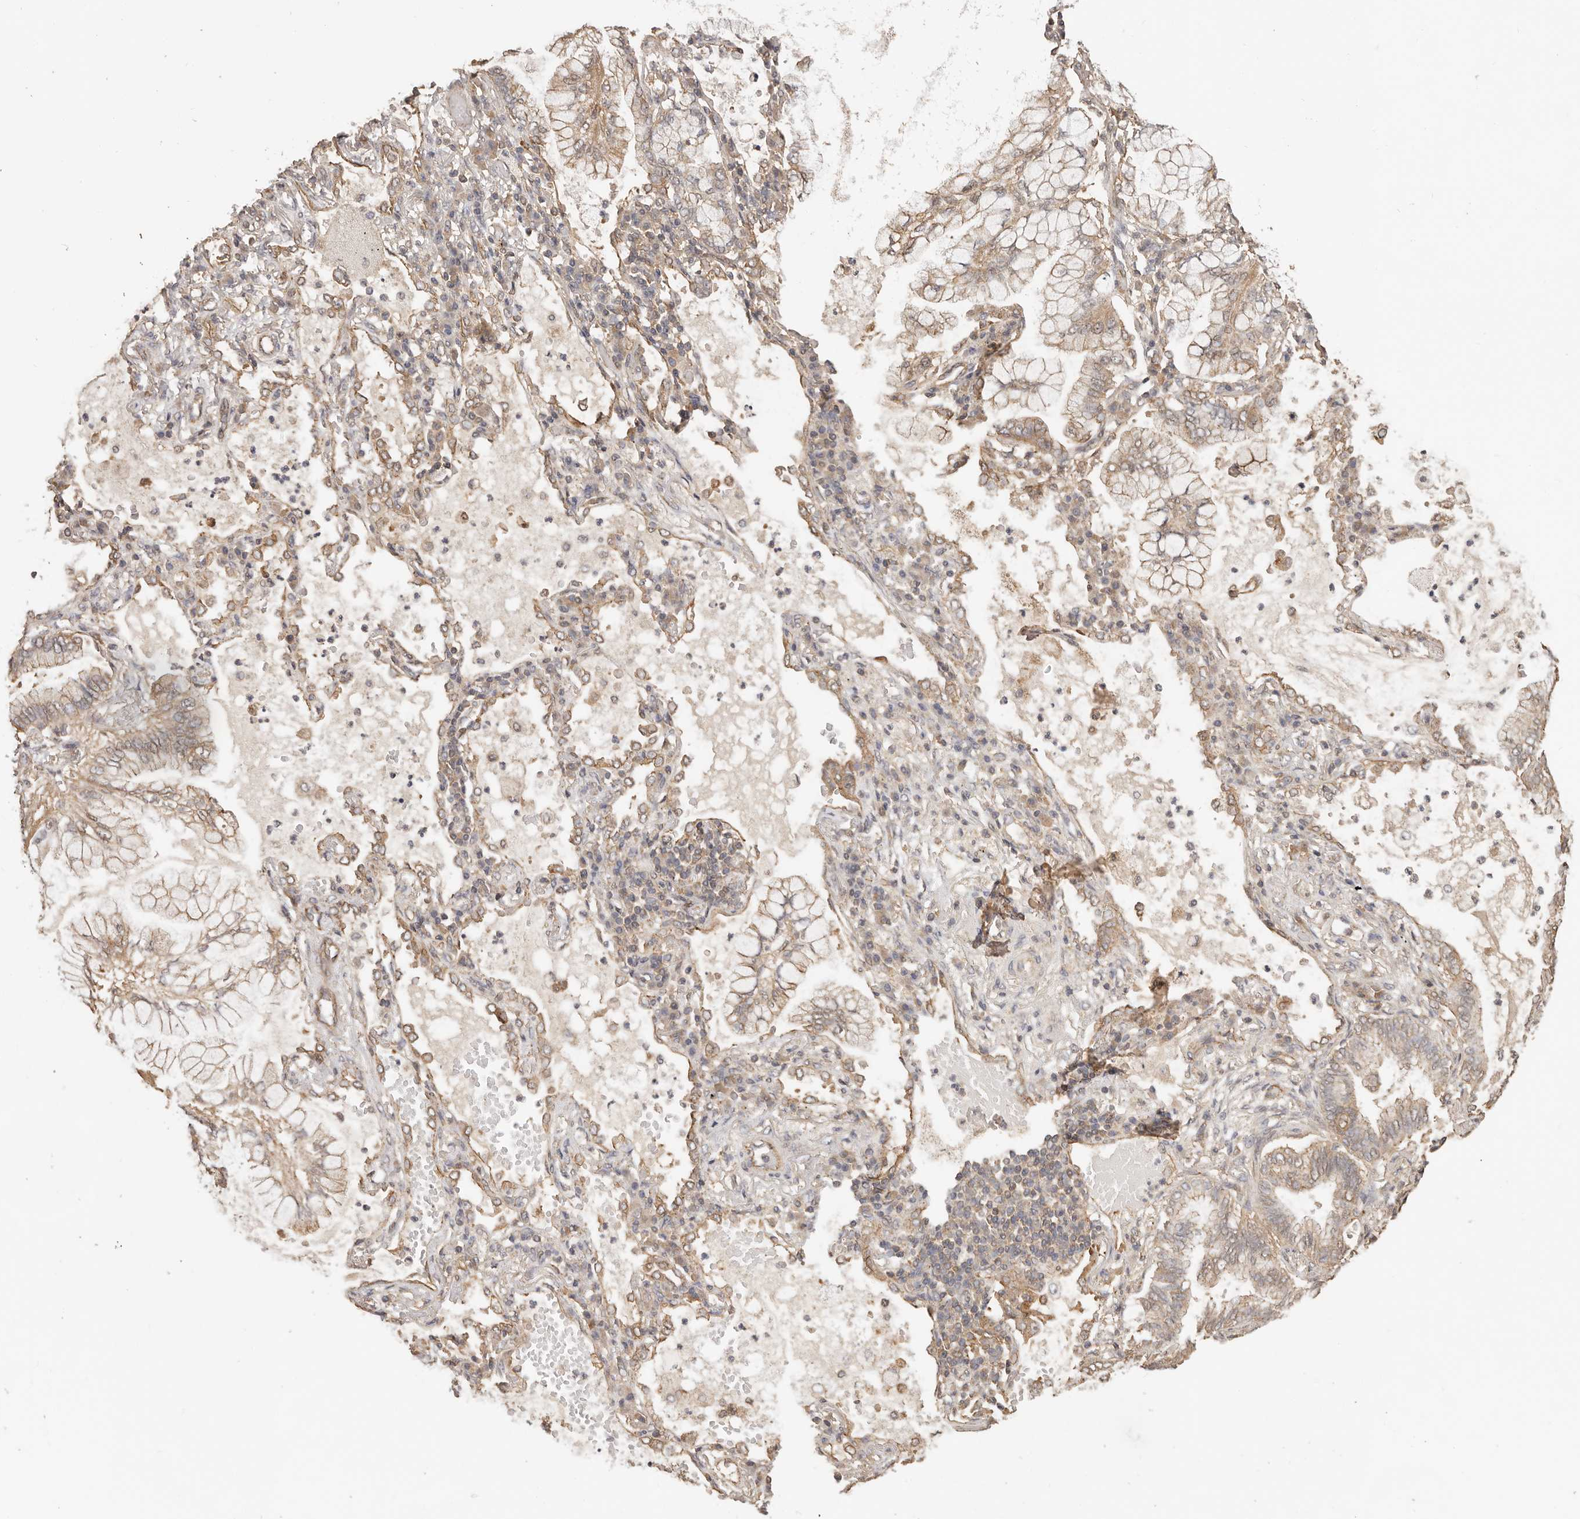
{"staining": {"intensity": "moderate", "quantity": ">75%", "location": "cytoplasmic/membranous"}, "tissue": "lung cancer", "cell_type": "Tumor cells", "image_type": "cancer", "snomed": [{"axis": "morphology", "description": "Adenocarcinoma, NOS"}, {"axis": "topography", "description": "Lung"}], "caption": "IHC (DAB (3,3'-diaminobenzidine)) staining of human lung adenocarcinoma shows moderate cytoplasmic/membranous protein expression in about >75% of tumor cells.", "gene": "AFDN", "patient": {"sex": "female", "age": 70}}